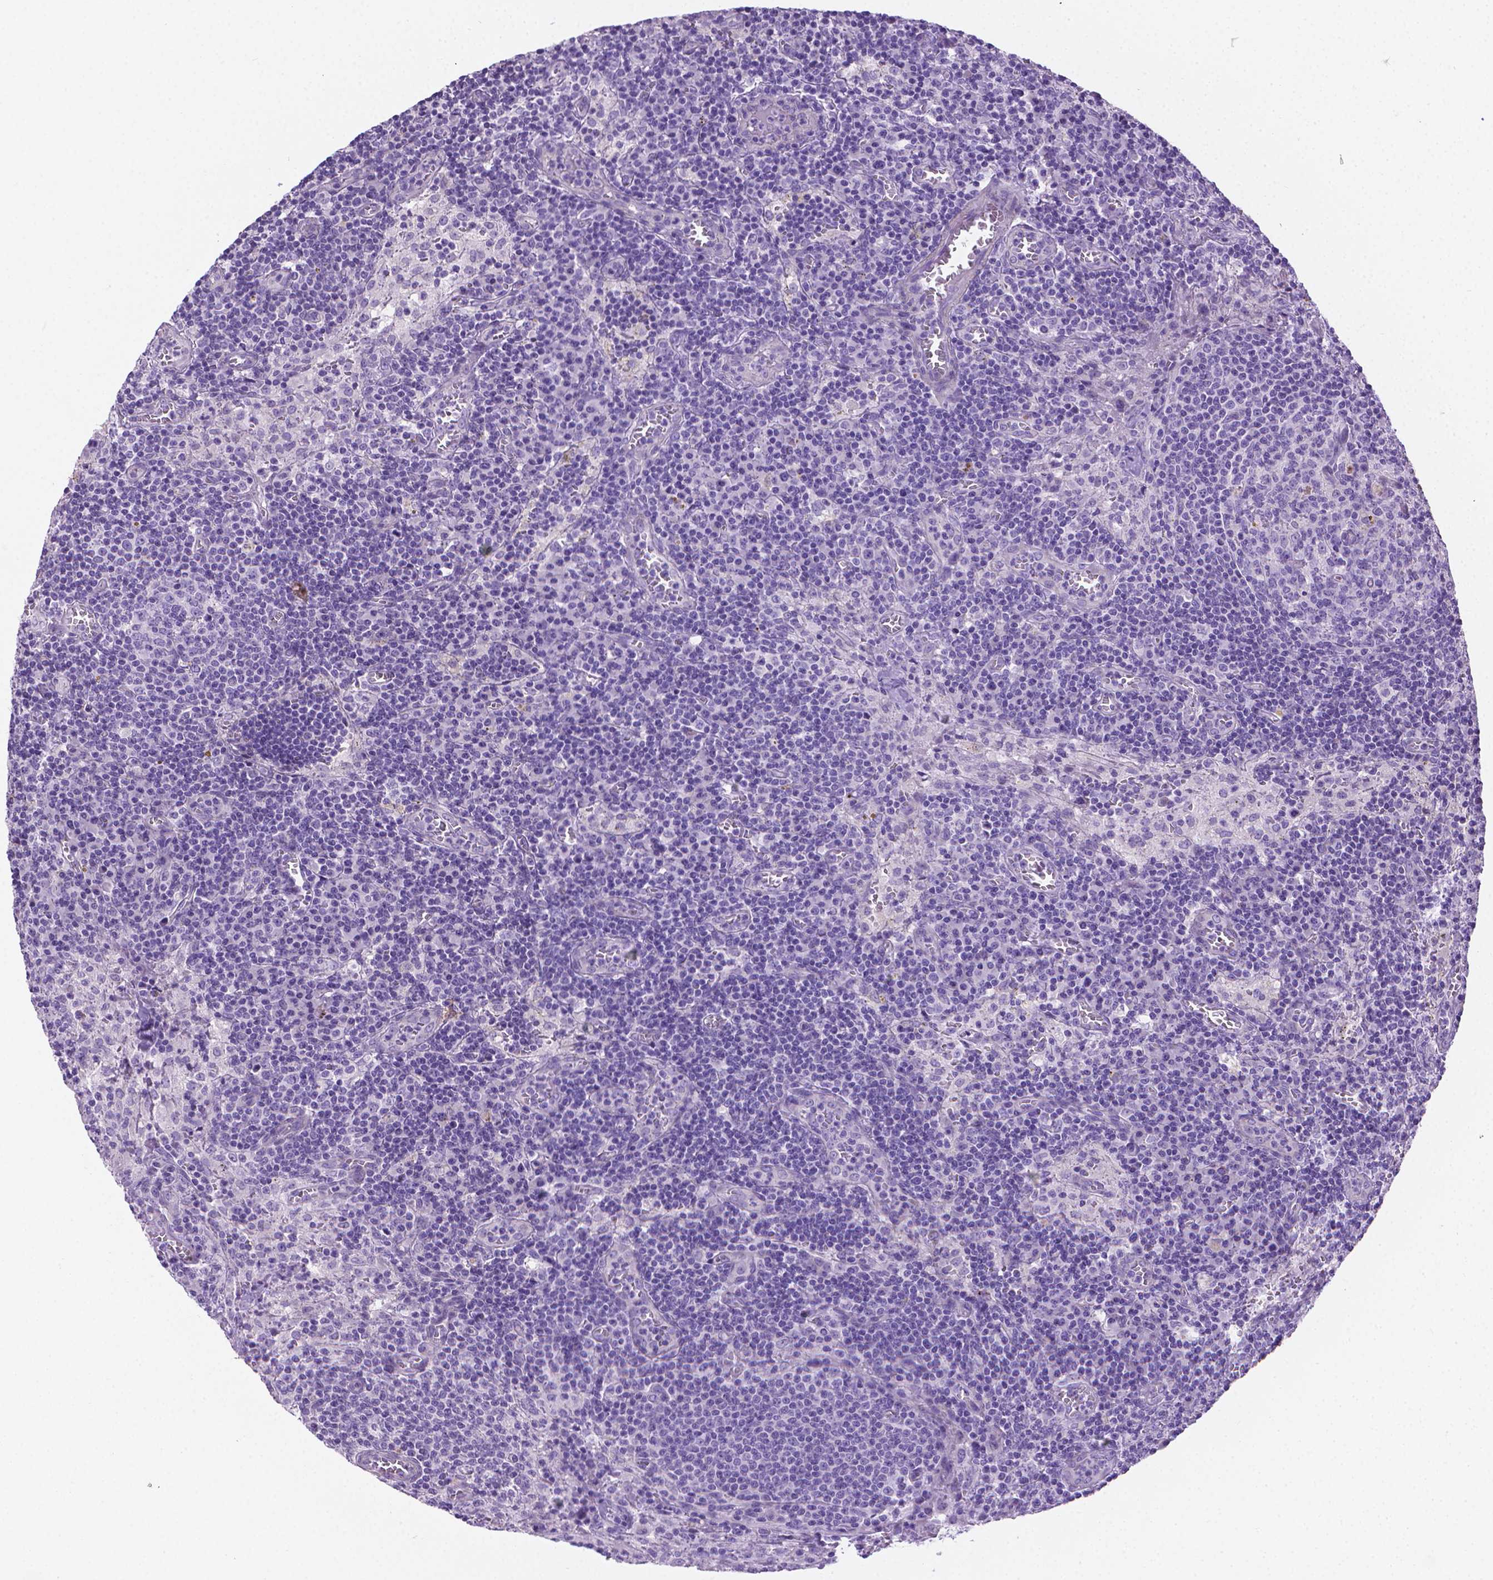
{"staining": {"intensity": "negative", "quantity": "none", "location": "none"}, "tissue": "lymph node", "cell_type": "Germinal center cells", "image_type": "normal", "snomed": [{"axis": "morphology", "description": "Normal tissue, NOS"}, {"axis": "topography", "description": "Lymph node"}], "caption": "Immunohistochemistry (IHC) histopathology image of normal lymph node: lymph node stained with DAB (3,3'-diaminobenzidine) demonstrates no significant protein staining in germinal center cells. (IHC, brightfield microscopy, high magnification).", "gene": "PNMA2", "patient": {"sex": "male", "age": 62}}